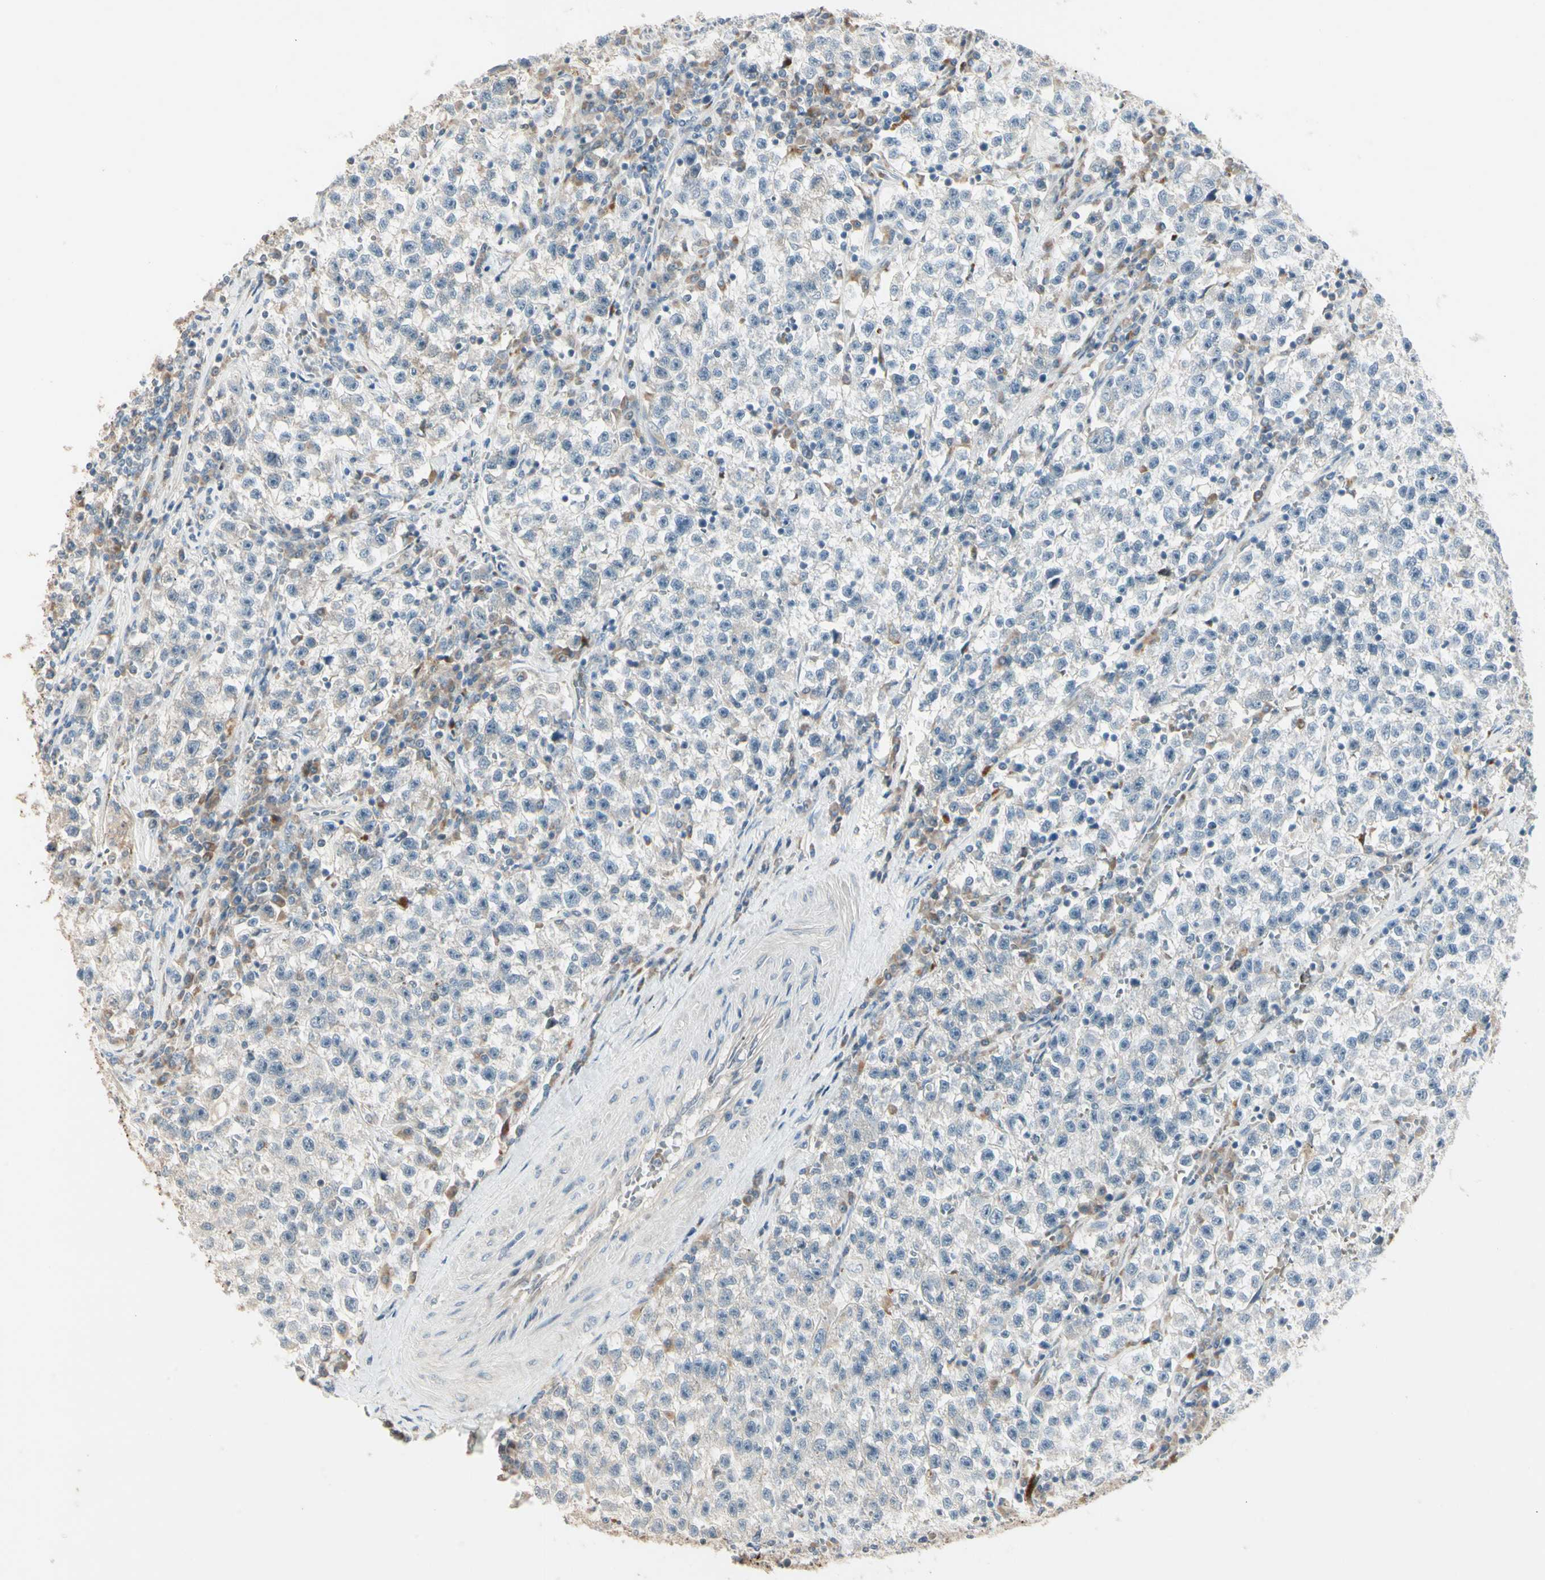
{"staining": {"intensity": "negative", "quantity": "none", "location": "none"}, "tissue": "testis cancer", "cell_type": "Tumor cells", "image_type": "cancer", "snomed": [{"axis": "morphology", "description": "Seminoma, NOS"}, {"axis": "topography", "description": "Testis"}], "caption": "Tumor cells show no significant staining in seminoma (testis).", "gene": "SKIL", "patient": {"sex": "male", "age": 22}}